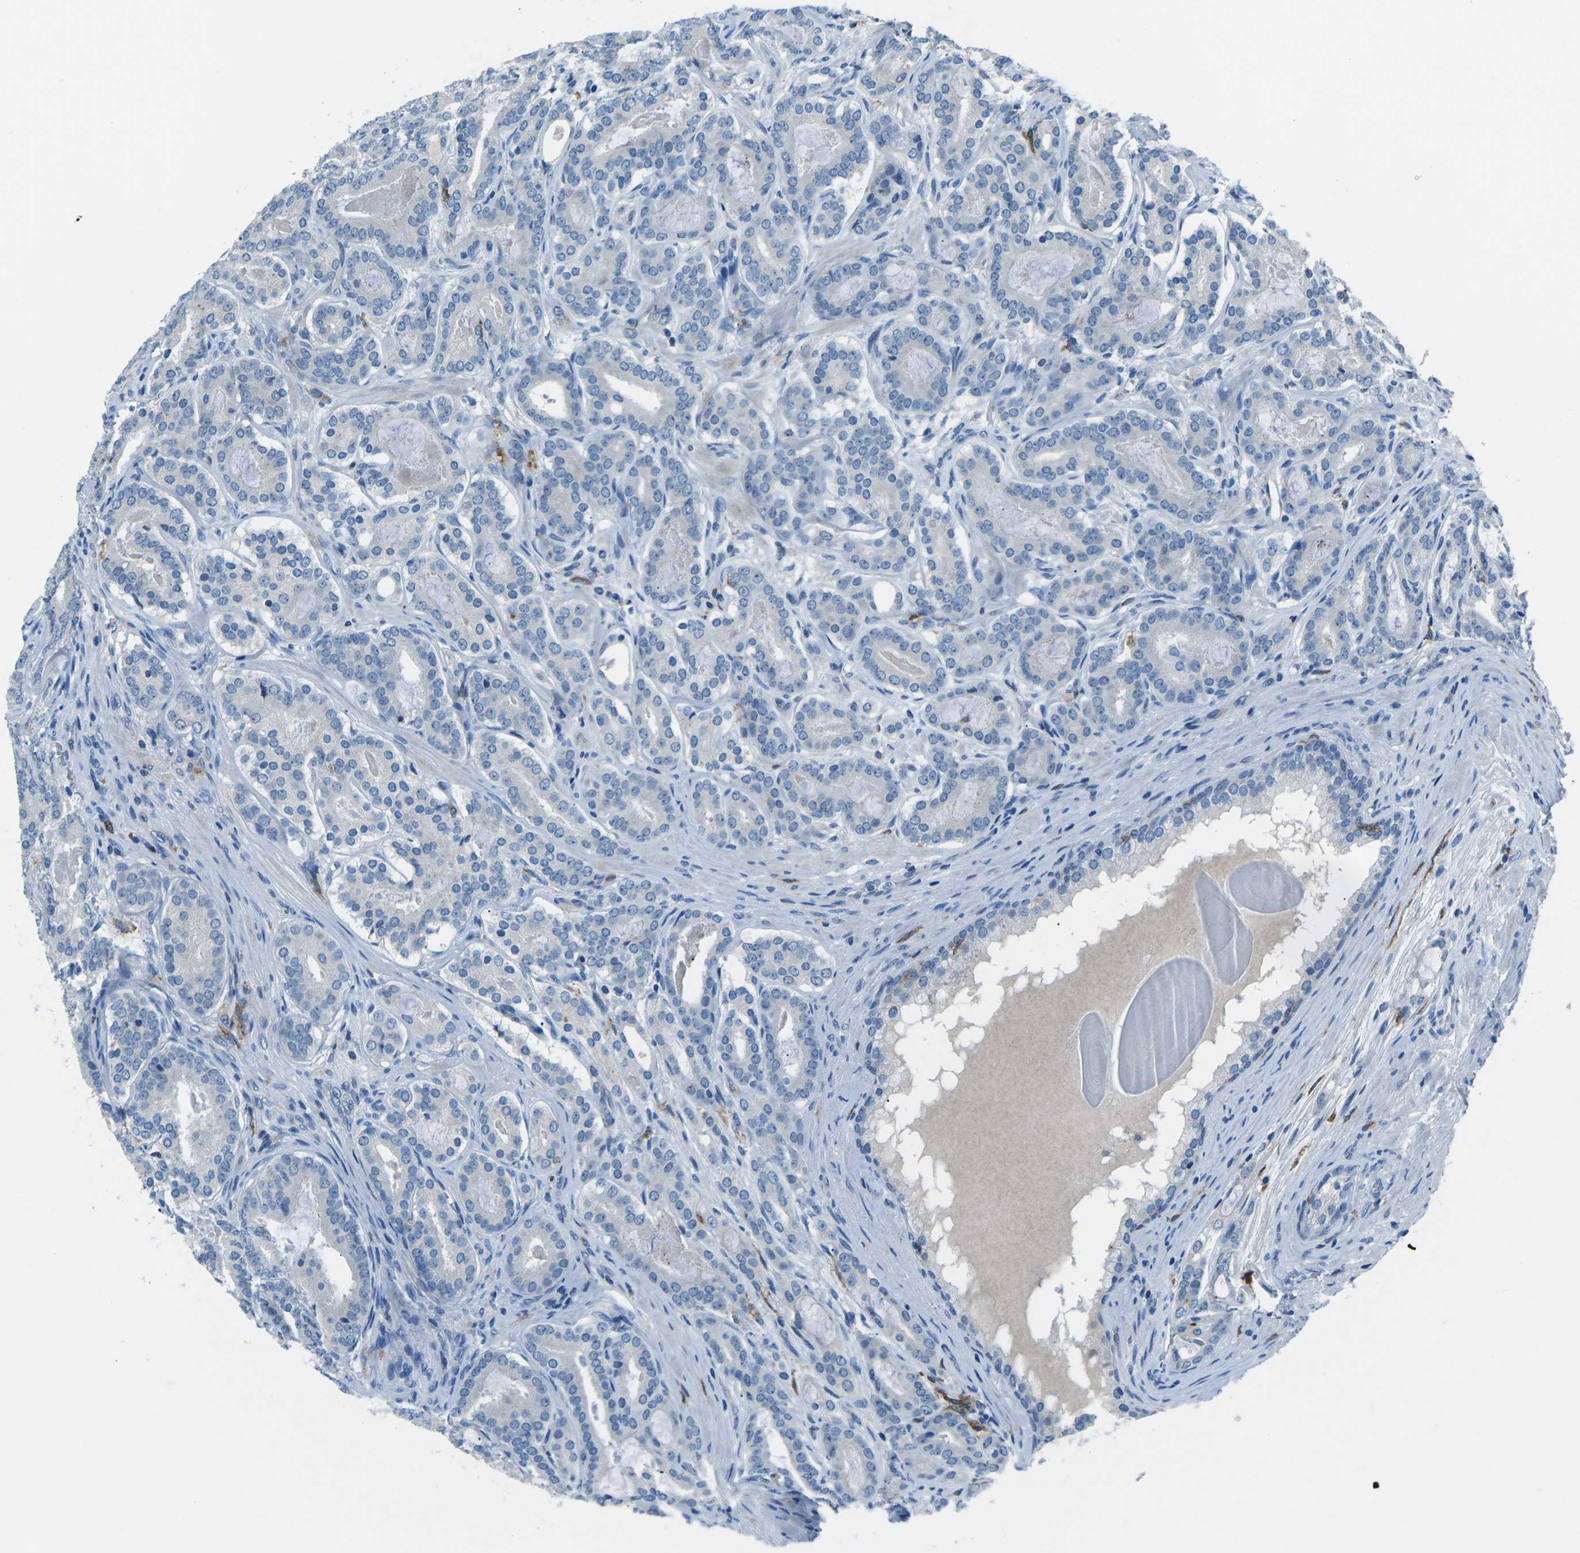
{"staining": {"intensity": "negative", "quantity": "none", "location": "none"}, "tissue": "prostate cancer", "cell_type": "Tumor cells", "image_type": "cancer", "snomed": [{"axis": "morphology", "description": "Adenocarcinoma, High grade"}, {"axis": "topography", "description": "Prostate"}], "caption": "Image shows no significant protein positivity in tumor cells of prostate cancer.", "gene": "CD1D", "patient": {"sex": "male", "age": 60}}